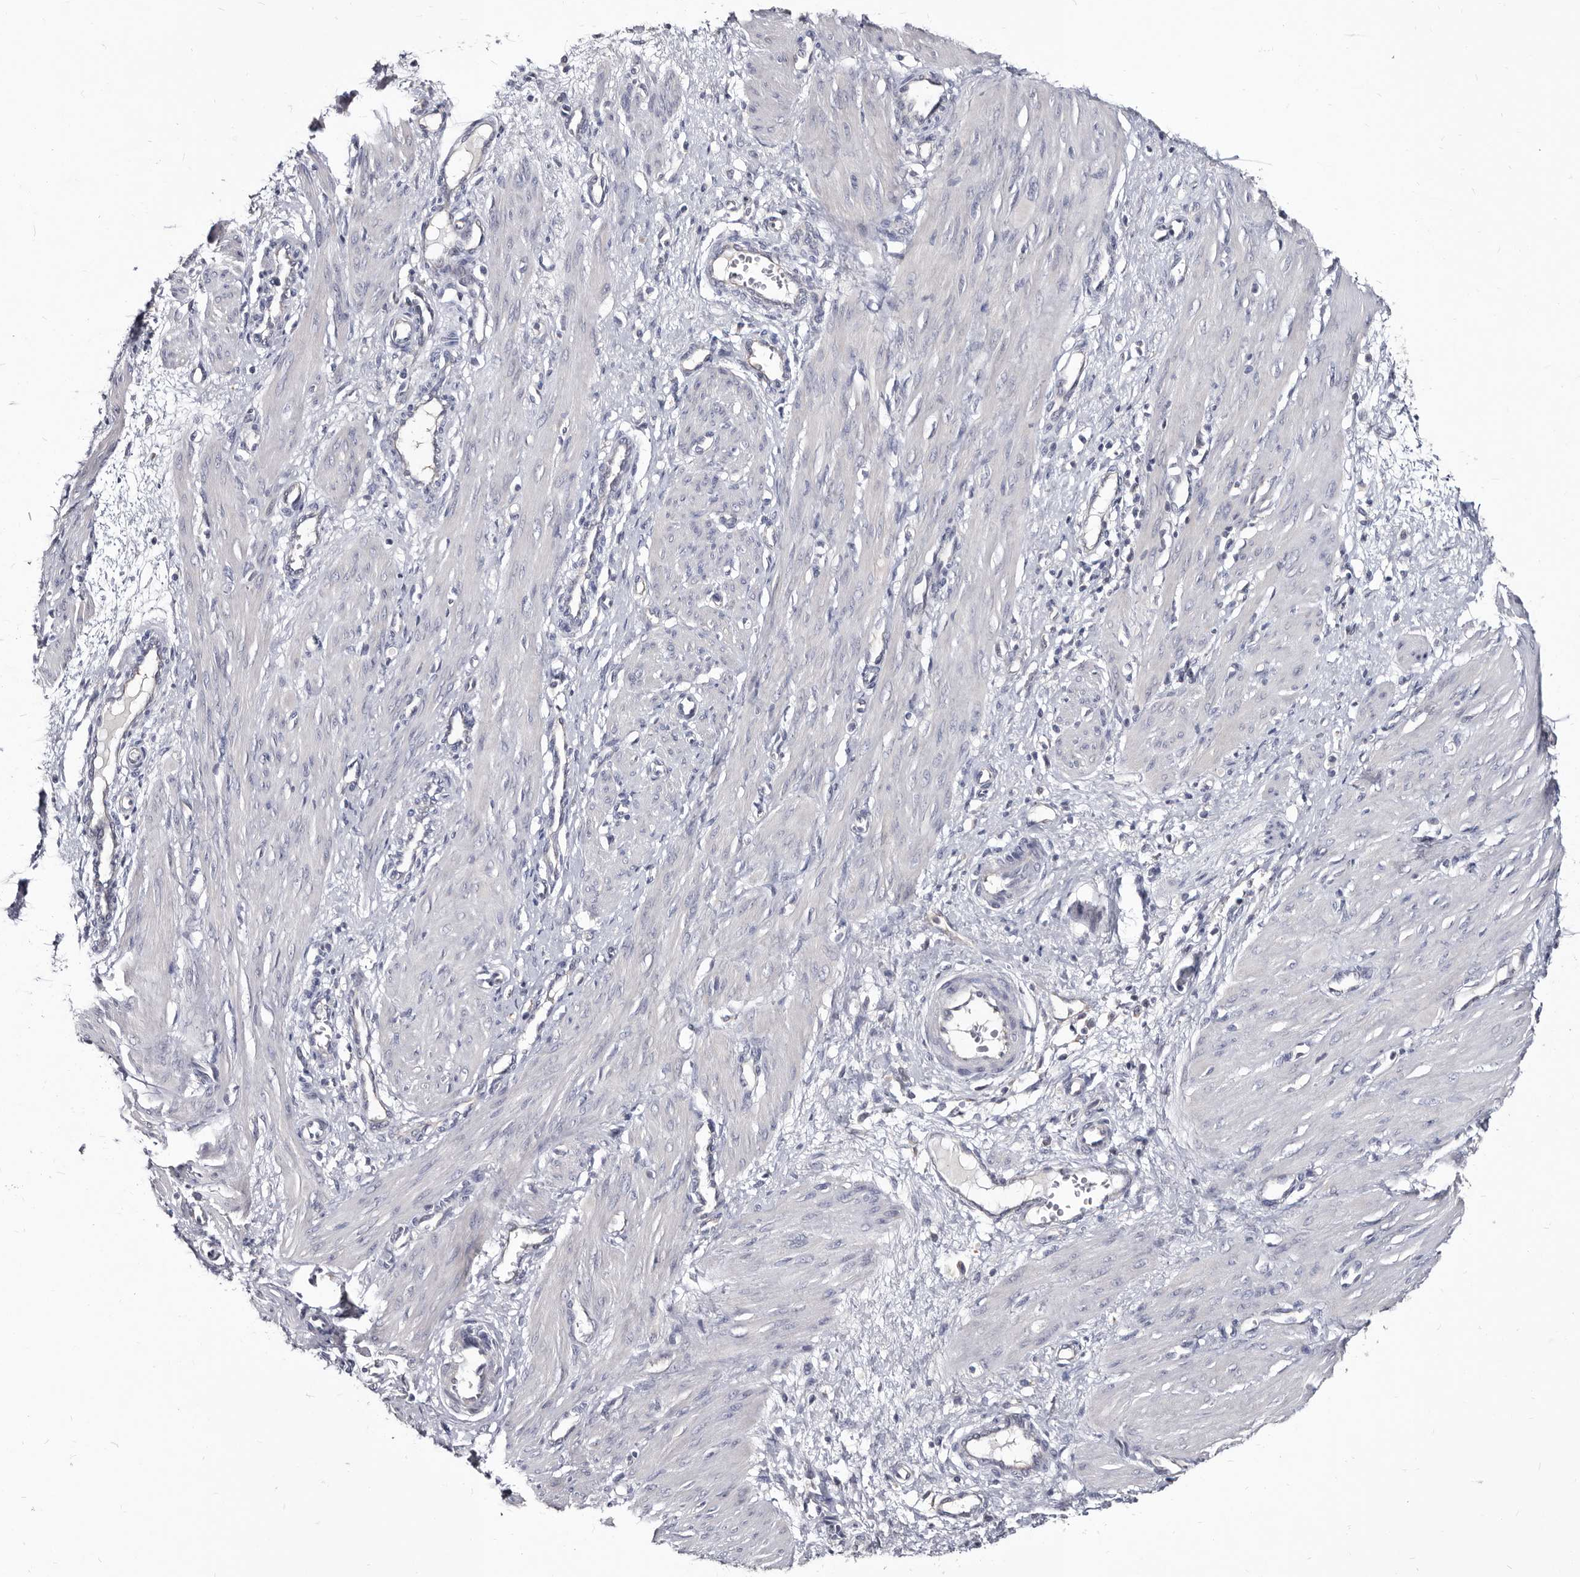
{"staining": {"intensity": "negative", "quantity": "none", "location": "none"}, "tissue": "smooth muscle", "cell_type": "Smooth muscle cells", "image_type": "normal", "snomed": [{"axis": "morphology", "description": "Normal tissue, NOS"}, {"axis": "topography", "description": "Endometrium"}], "caption": "Smooth muscle was stained to show a protein in brown. There is no significant staining in smooth muscle cells.", "gene": "ABCF2", "patient": {"sex": "female", "age": 33}}